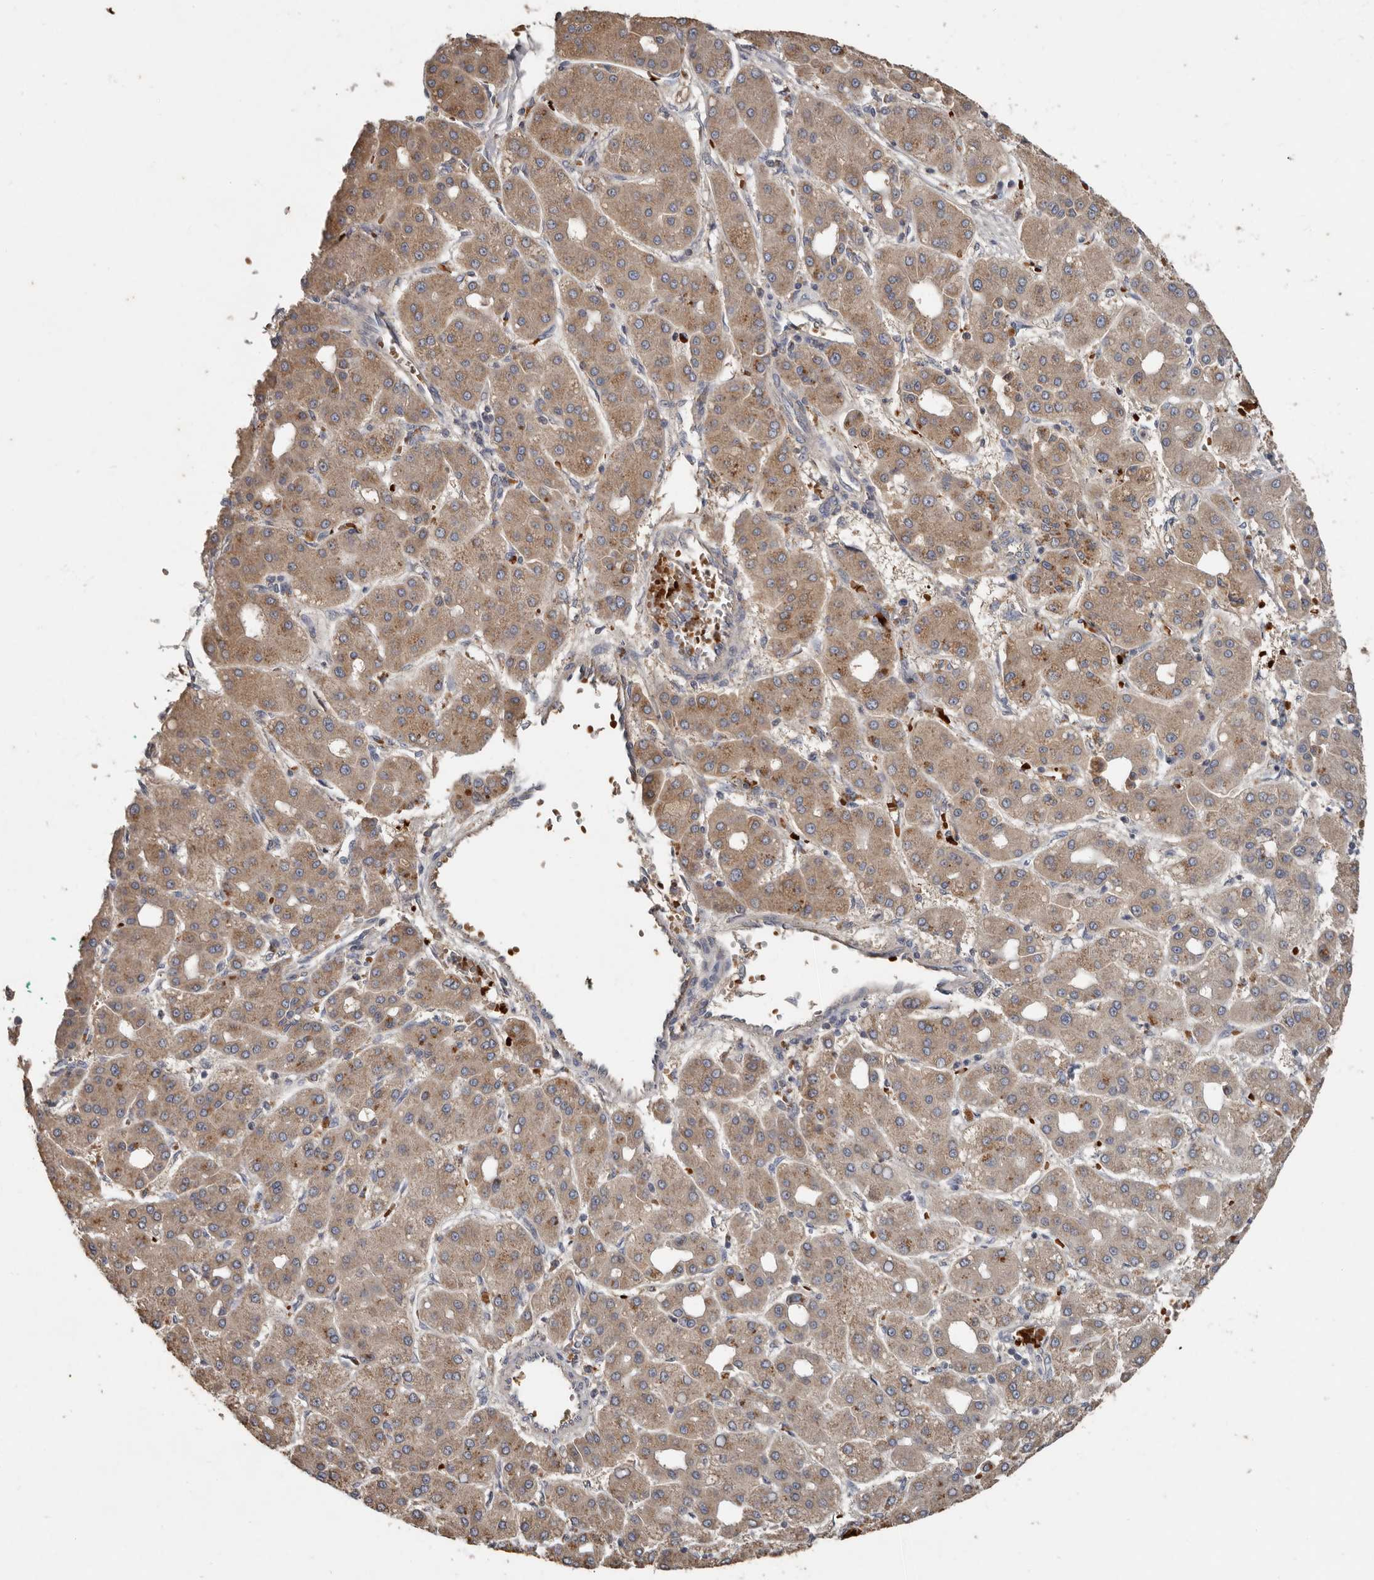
{"staining": {"intensity": "moderate", "quantity": "25%-75%", "location": "cytoplasmic/membranous"}, "tissue": "liver cancer", "cell_type": "Tumor cells", "image_type": "cancer", "snomed": [{"axis": "morphology", "description": "Carcinoma, Hepatocellular, NOS"}, {"axis": "topography", "description": "Liver"}], "caption": "A micrograph of liver cancer (hepatocellular carcinoma) stained for a protein displays moderate cytoplasmic/membranous brown staining in tumor cells. The protein is stained brown, and the nuclei are stained in blue (DAB (3,3'-diaminobenzidine) IHC with brightfield microscopy, high magnification).", "gene": "KIF26B", "patient": {"sex": "male", "age": 65}}